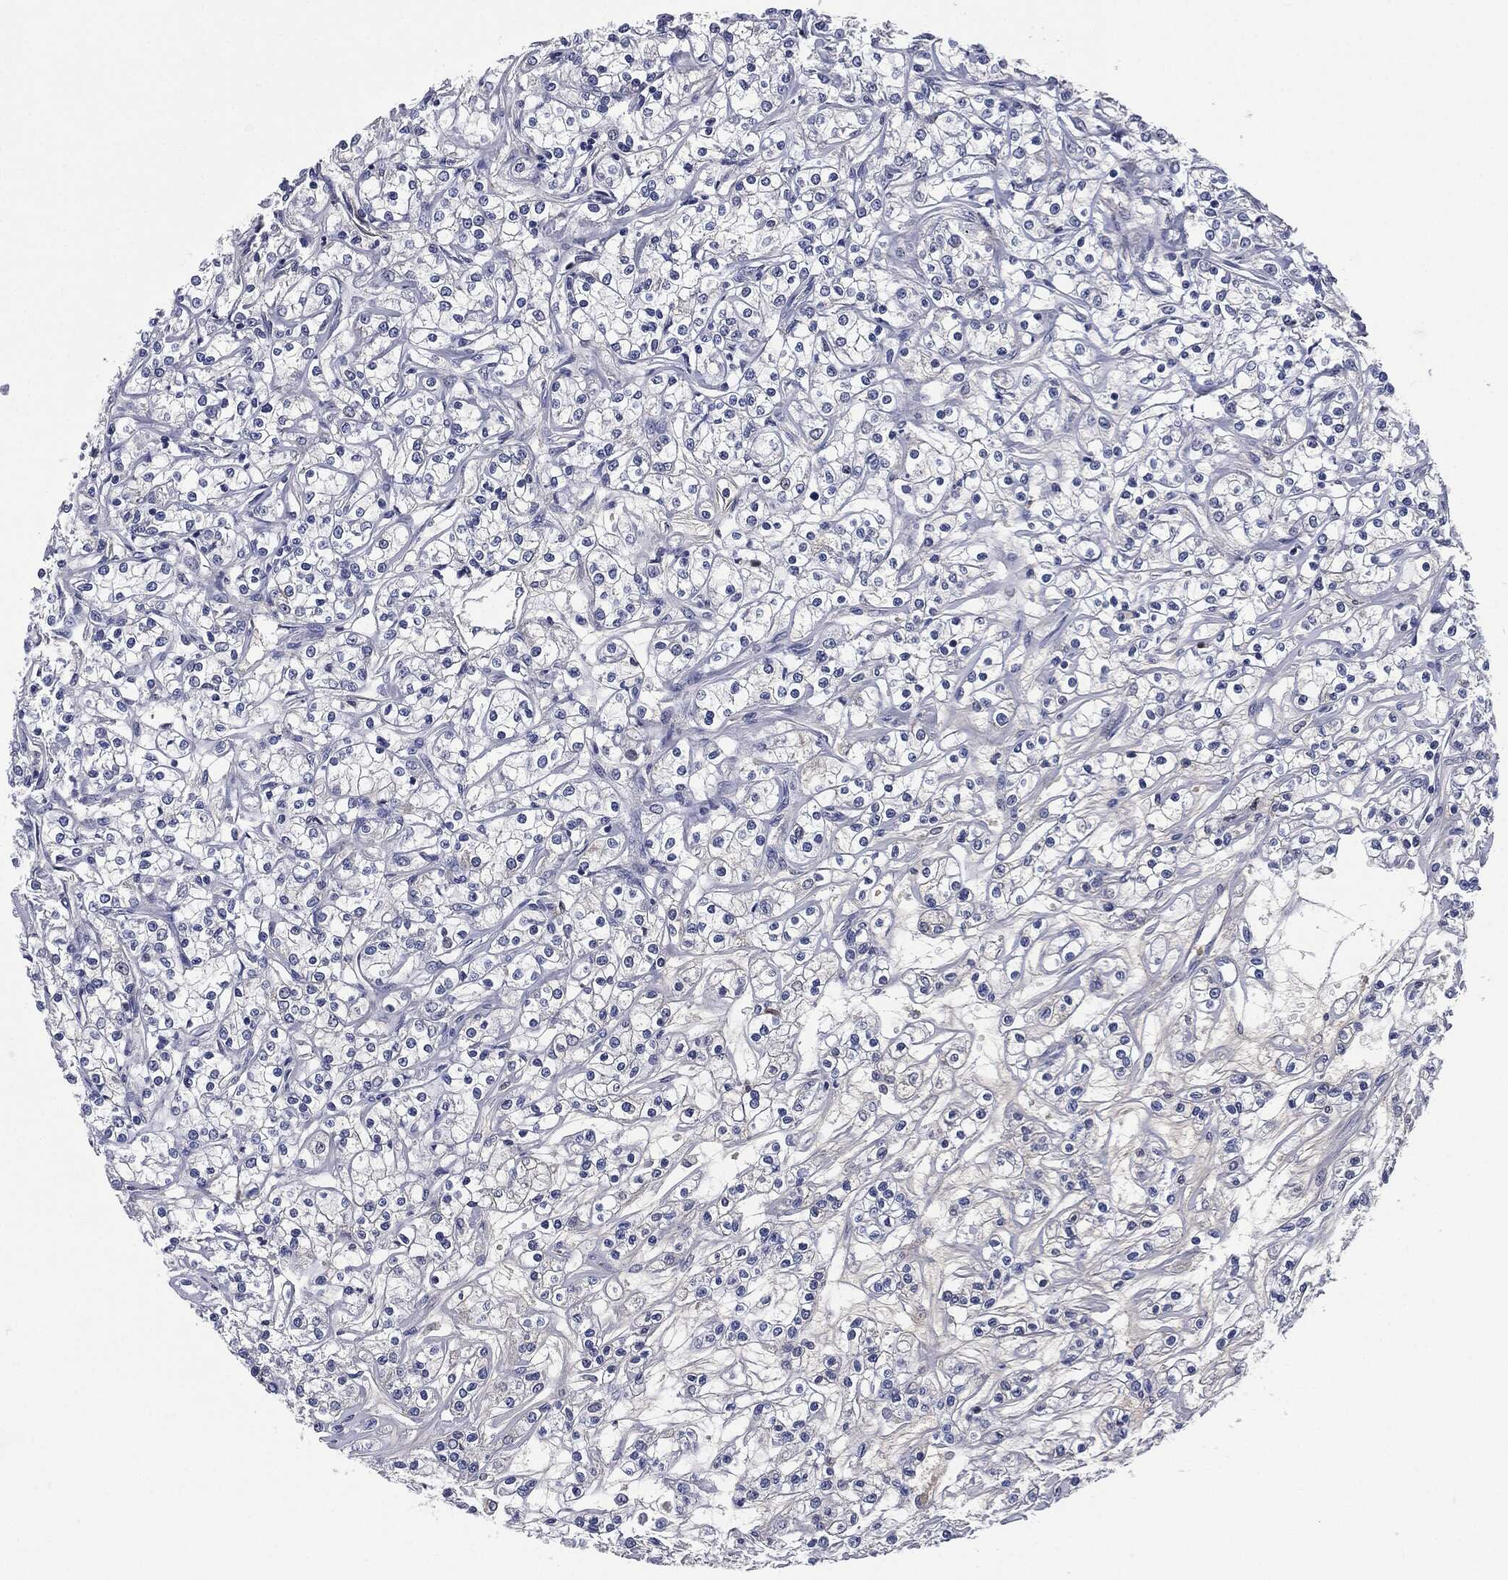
{"staining": {"intensity": "negative", "quantity": "none", "location": "none"}, "tissue": "renal cancer", "cell_type": "Tumor cells", "image_type": "cancer", "snomed": [{"axis": "morphology", "description": "Adenocarcinoma, NOS"}, {"axis": "topography", "description": "Kidney"}], "caption": "The image reveals no staining of tumor cells in adenocarcinoma (renal).", "gene": "SIGLEC7", "patient": {"sex": "female", "age": 59}}